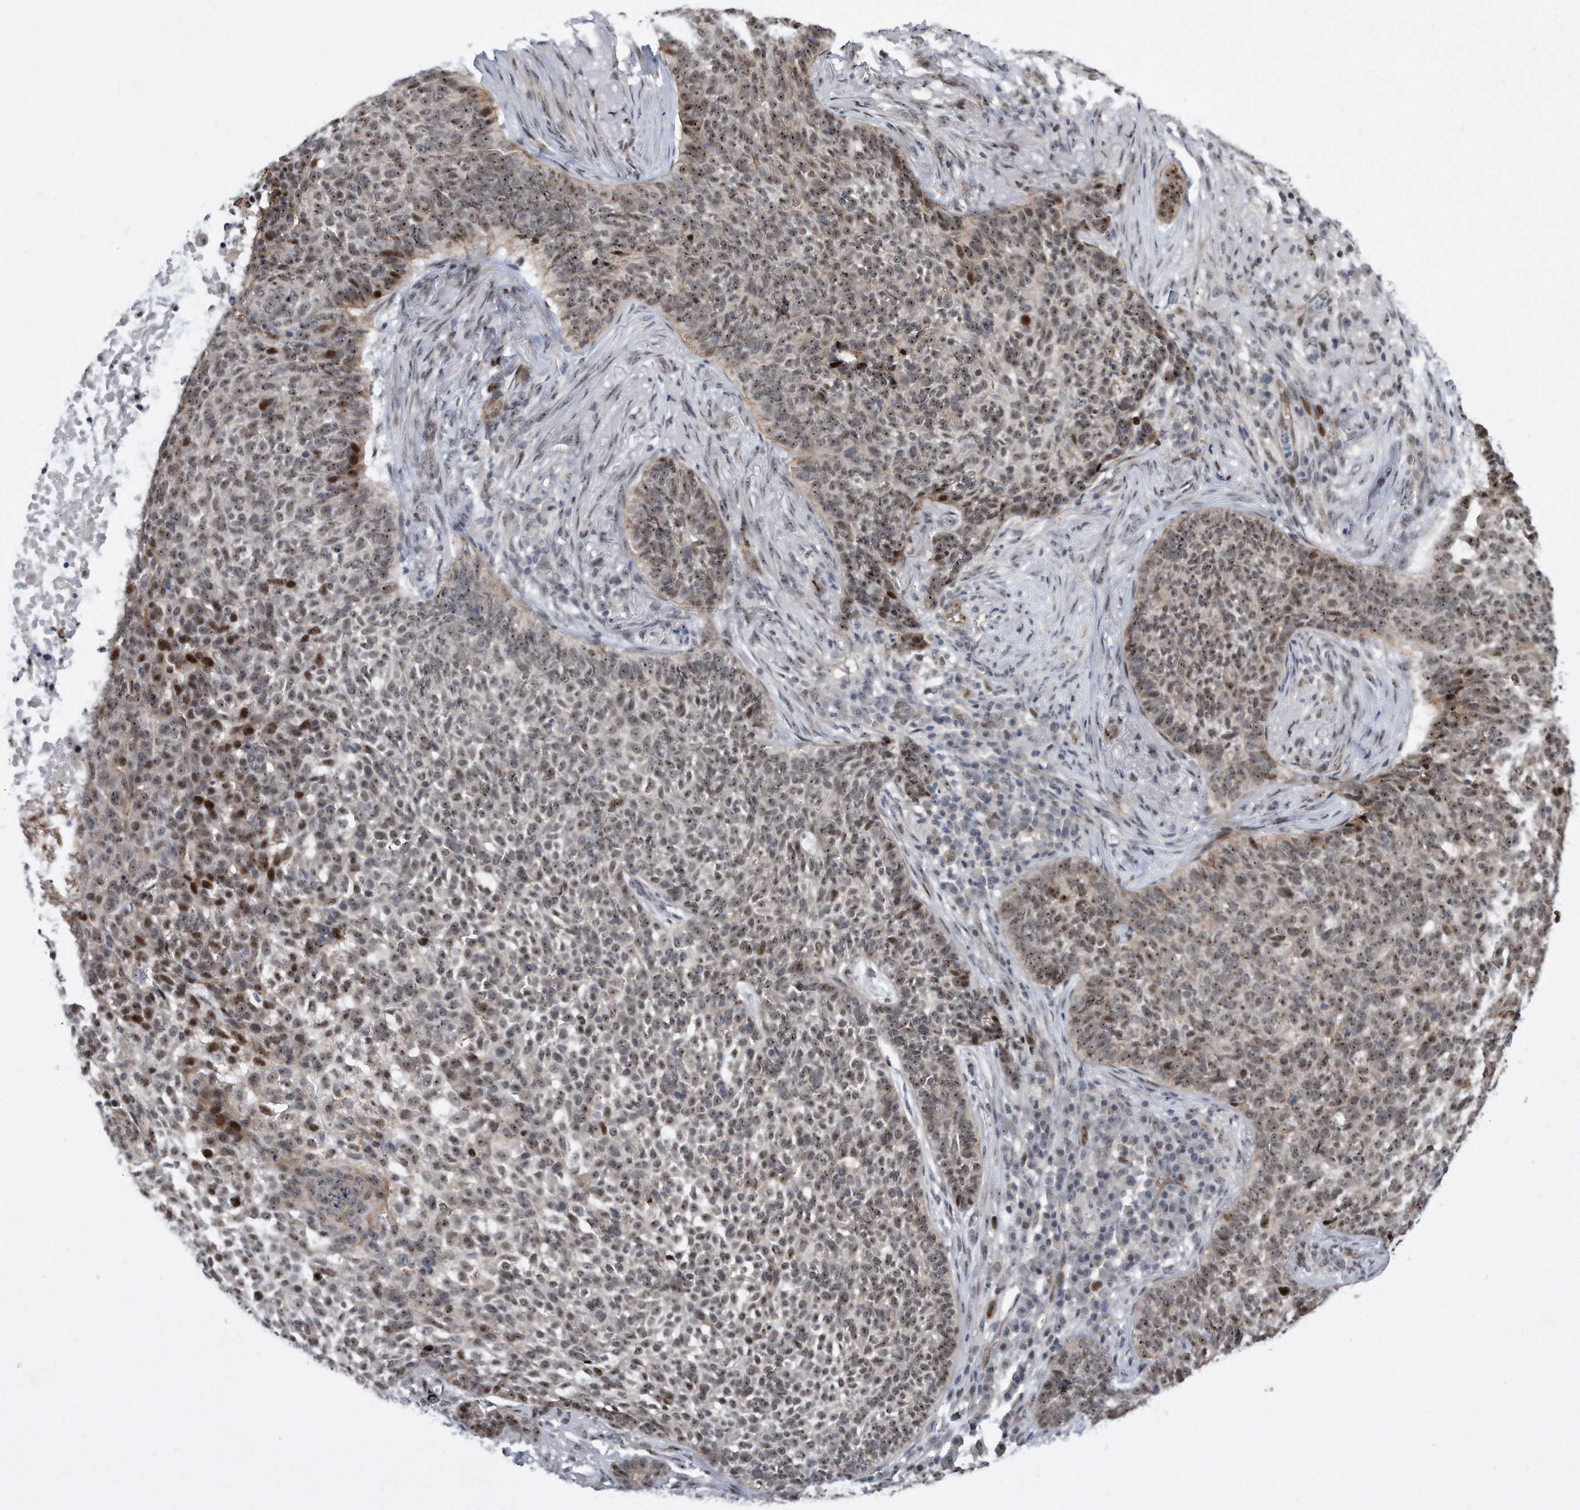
{"staining": {"intensity": "moderate", "quantity": "<25%", "location": "nuclear"}, "tissue": "skin cancer", "cell_type": "Tumor cells", "image_type": "cancer", "snomed": [{"axis": "morphology", "description": "Basal cell carcinoma"}, {"axis": "topography", "description": "Skin"}], "caption": "The image exhibits a brown stain indicating the presence of a protein in the nuclear of tumor cells in skin cancer. (brown staining indicates protein expression, while blue staining denotes nuclei).", "gene": "PGBD2", "patient": {"sex": "male", "age": 85}}